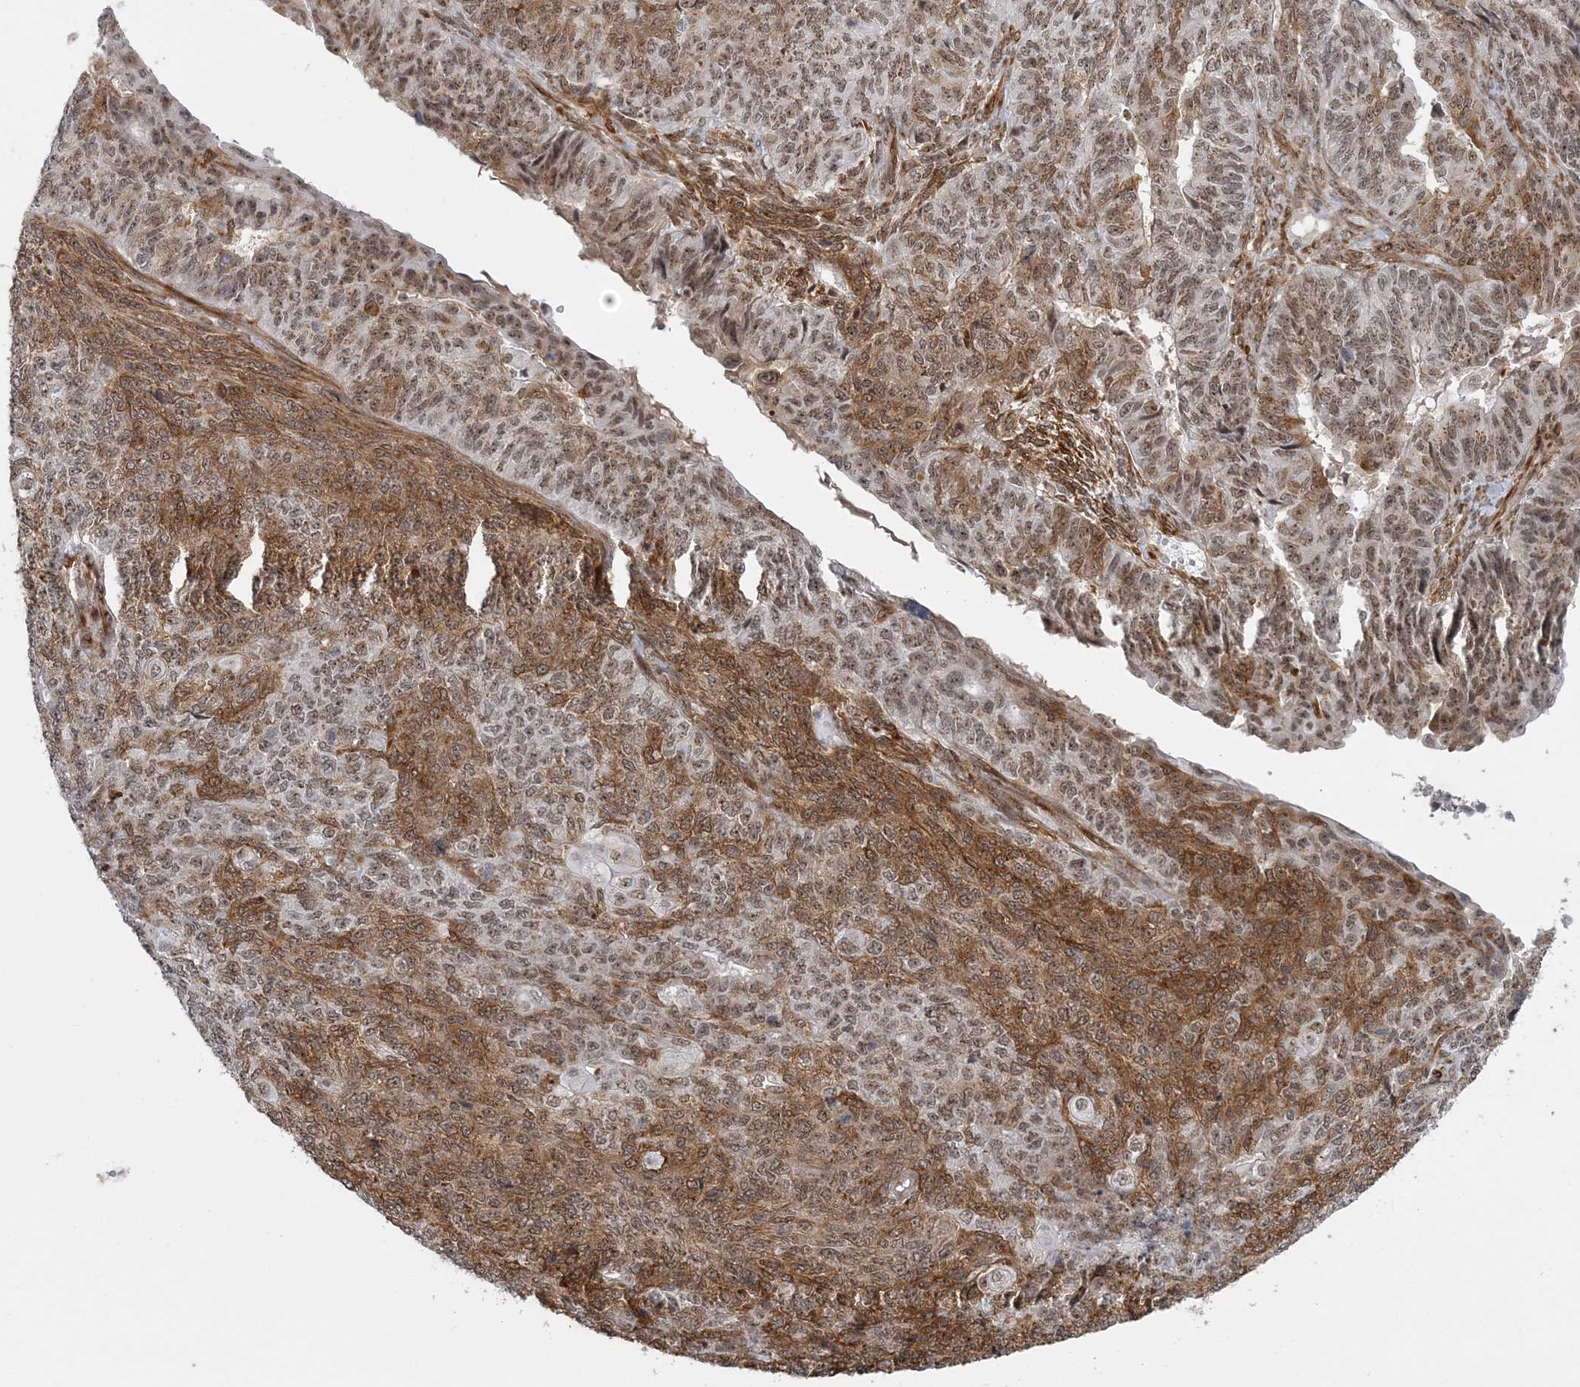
{"staining": {"intensity": "moderate", "quantity": ">75%", "location": "nuclear"}, "tissue": "endometrial cancer", "cell_type": "Tumor cells", "image_type": "cancer", "snomed": [{"axis": "morphology", "description": "Adenocarcinoma, NOS"}, {"axis": "topography", "description": "Endometrium"}], "caption": "Human endometrial adenocarcinoma stained with a protein marker exhibits moderate staining in tumor cells.", "gene": "PLRG1", "patient": {"sex": "female", "age": 32}}